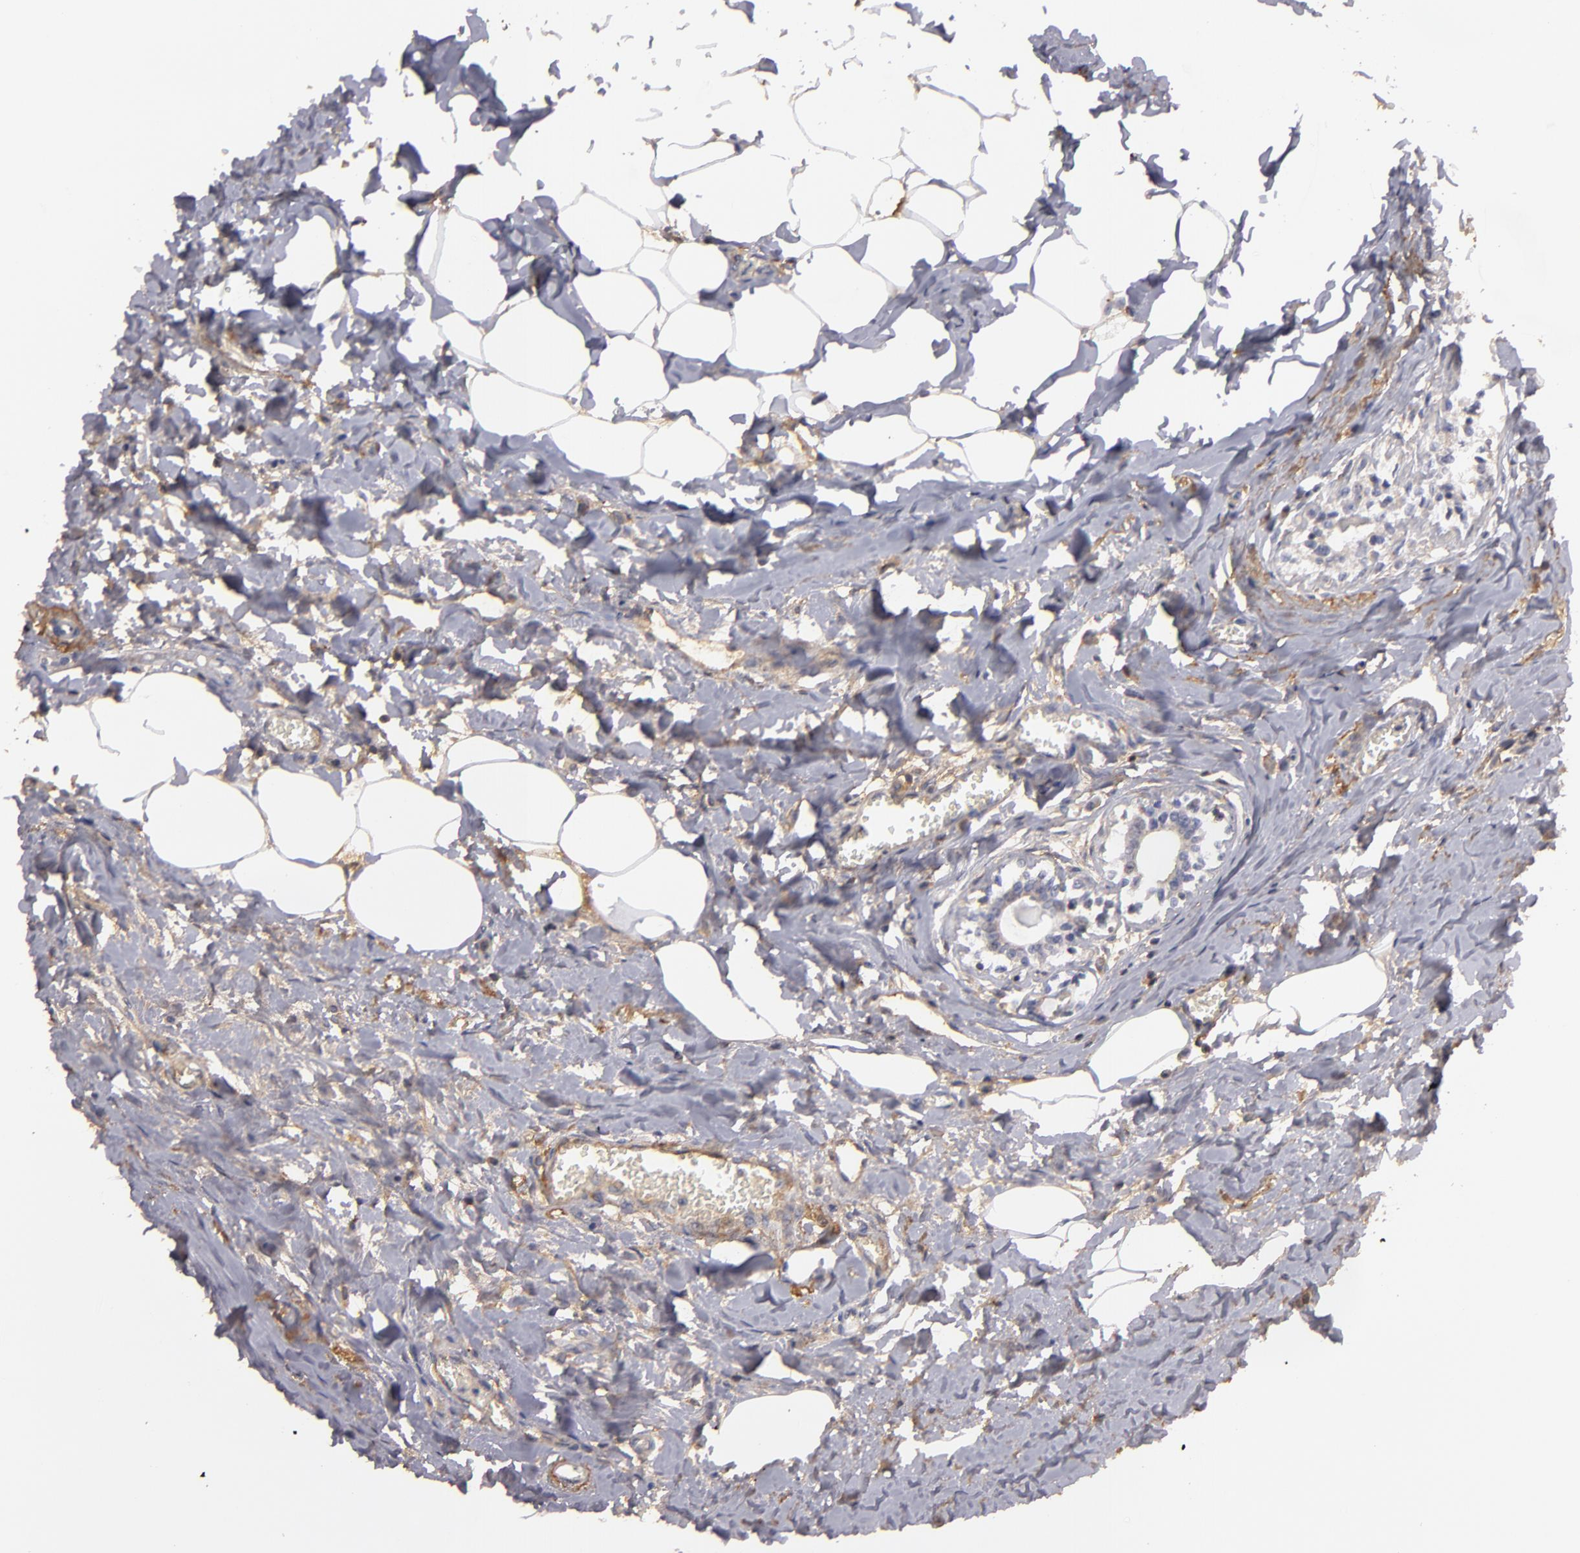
{"staining": {"intensity": "negative", "quantity": "none", "location": "none"}, "tissue": "breast cancer", "cell_type": "Tumor cells", "image_type": "cancer", "snomed": [{"axis": "morphology", "description": "Lobular carcinoma"}, {"axis": "topography", "description": "Breast"}], "caption": "There is no significant positivity in tumor cells of breast cancer (lobular carcinoma).", "gene": "MBL2", "patient": {"sex": "female", "age": 51}}